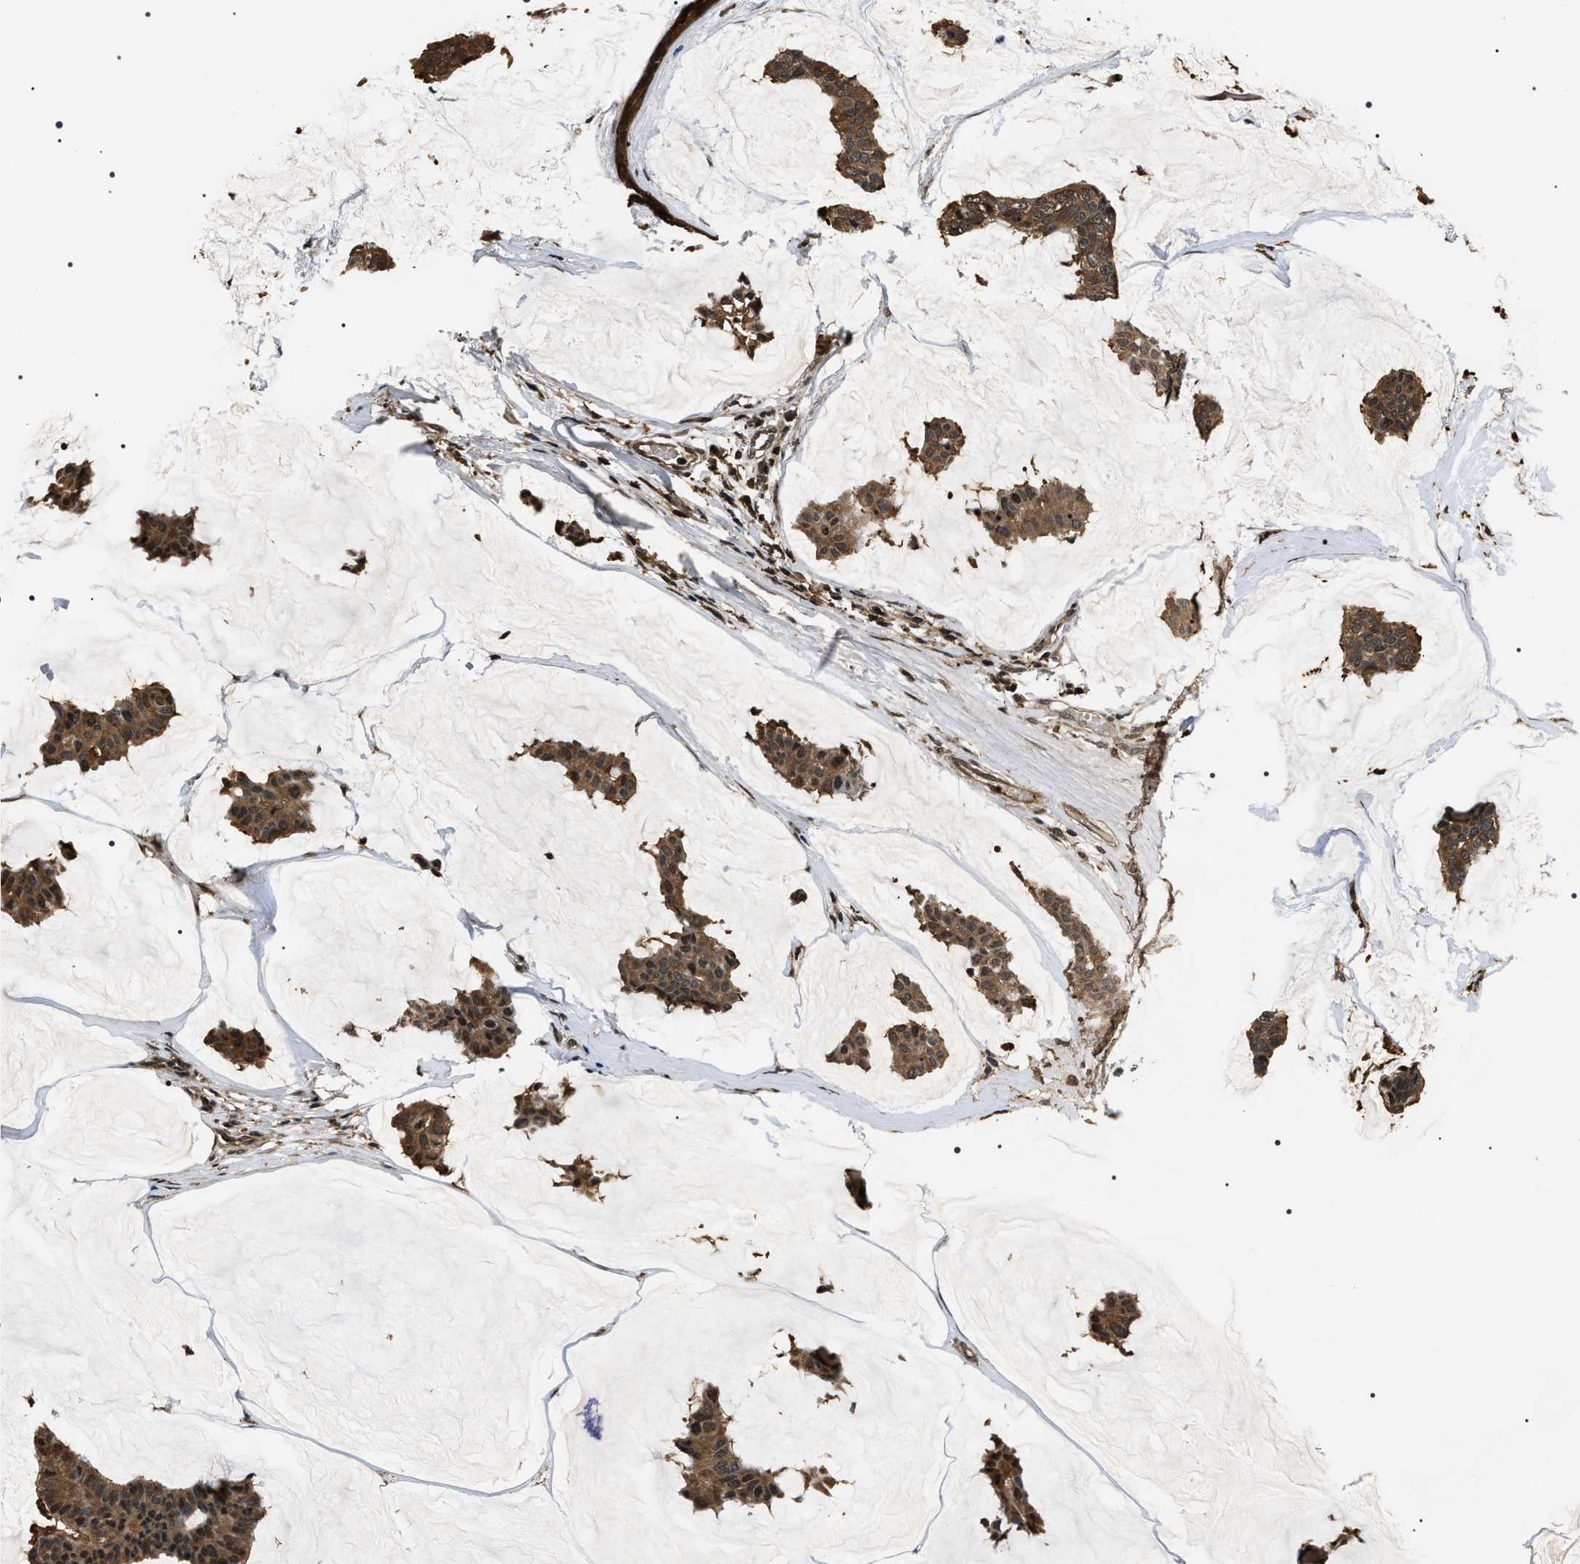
{"staining": {"intensity": "moderate", "quantity": ">75%", "location": "cytoplasmic/membranous"}, "tissue": "breast cancer", "cell_type": "Tumor cells", "image_type": "cancer", "snomed": [{"axis": "morphology", "description": "Duct carcinoma"}, {"axis": "topography", "description": "Breast"}], "caption": "Invasive ductal carcinoma (breast) was stained to show a protein in brown. There is medium levels of moderate cytoplasmic/membranous positivity in approximately >75% of tumor cells. (Brightfield microscopy of DAB IHC at high magnification).", "gene": "ARHGAP22", "patient": {"sex": "female", "age": 93}}